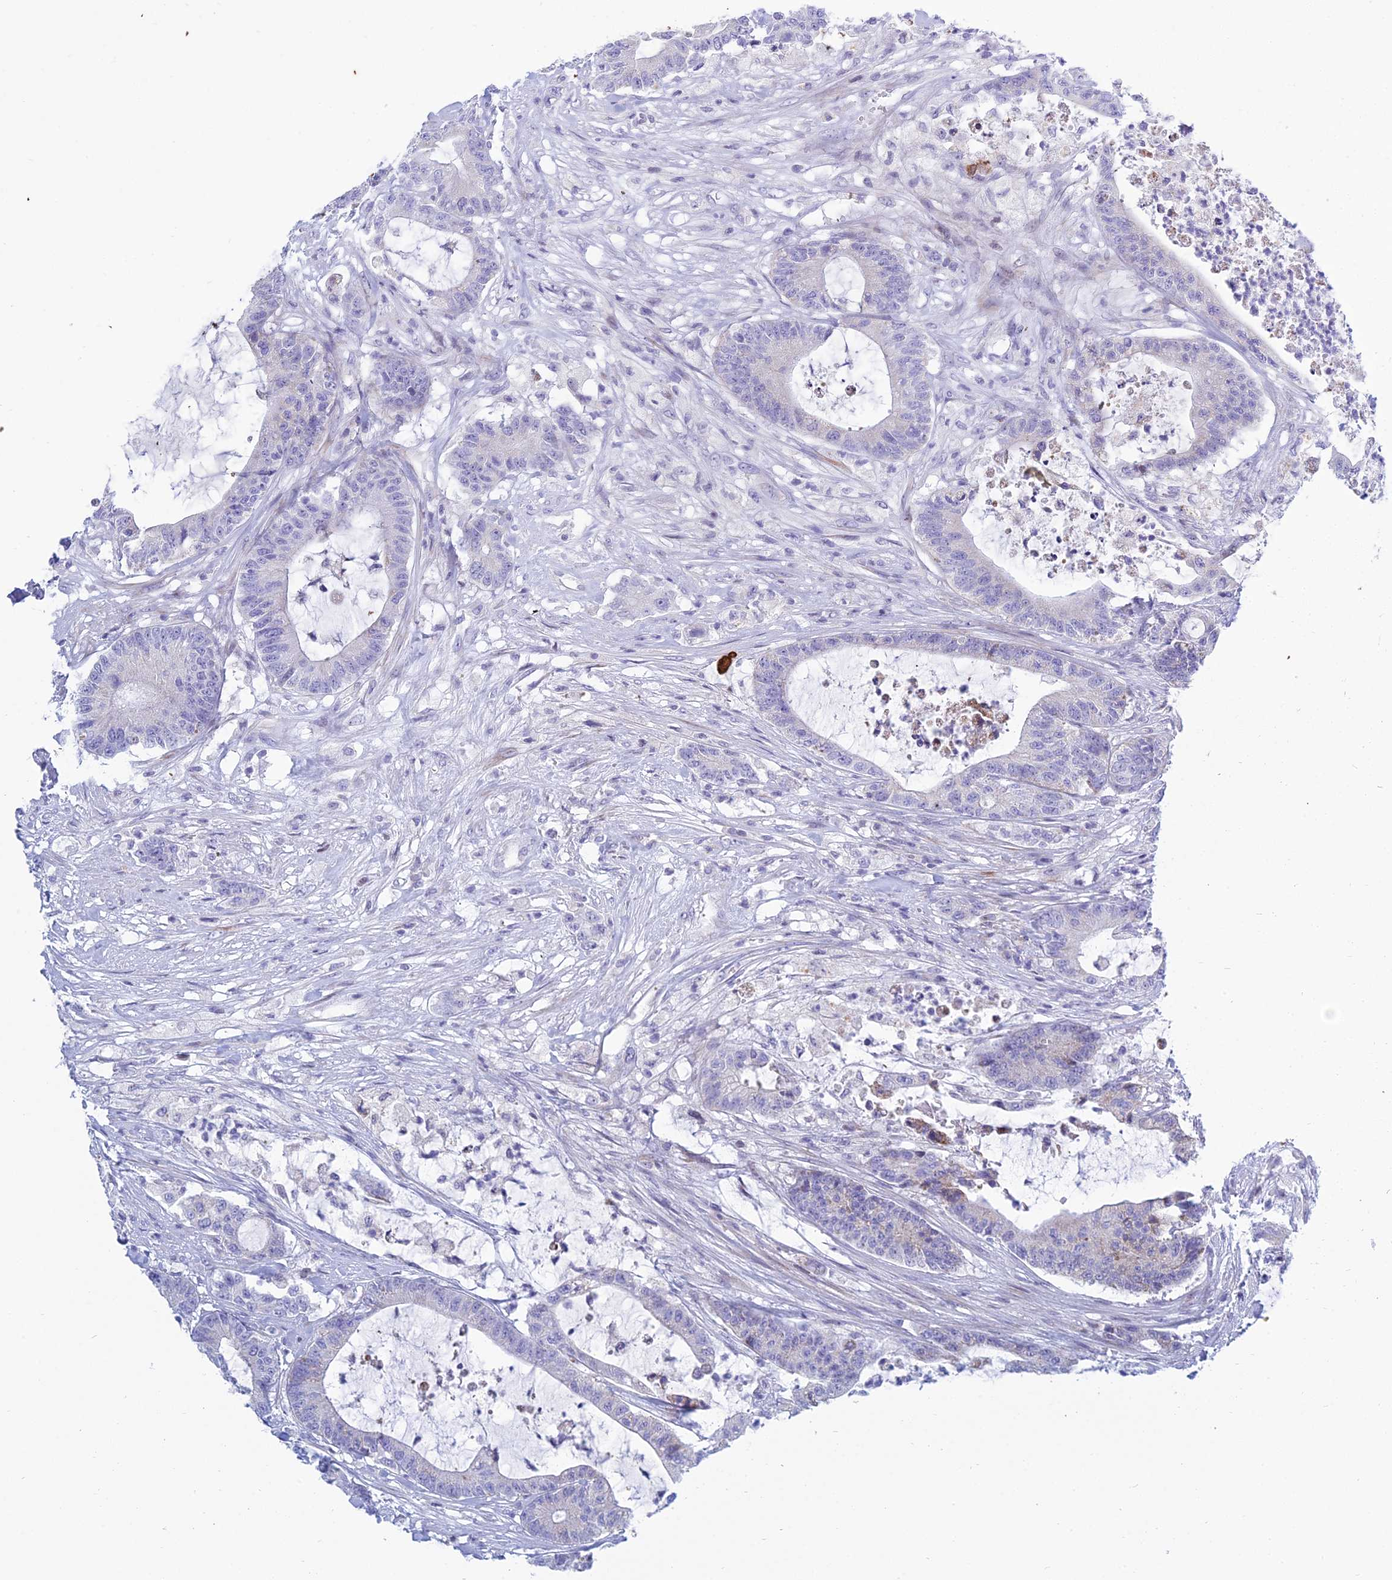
{"staining": {"intensity": "weak", "quantity": "<25%", "location": "cytoplasmic/membranous"}, "tissue": "colorectal cancer", "cell_type": "Tumor cells", "image_type": "cancer", "snomed": [{"axis": "morphology", "description": "Adenocarcinoma, NOS"}, {"axis": "topography", "description": "Colon"}], "caption": "Histopathology image shows no significant protein positivity in tumor cells of colorectal adenocarcinoma.", "gene": "PRR13", "patient": {"sex": "female", "age": 84}}